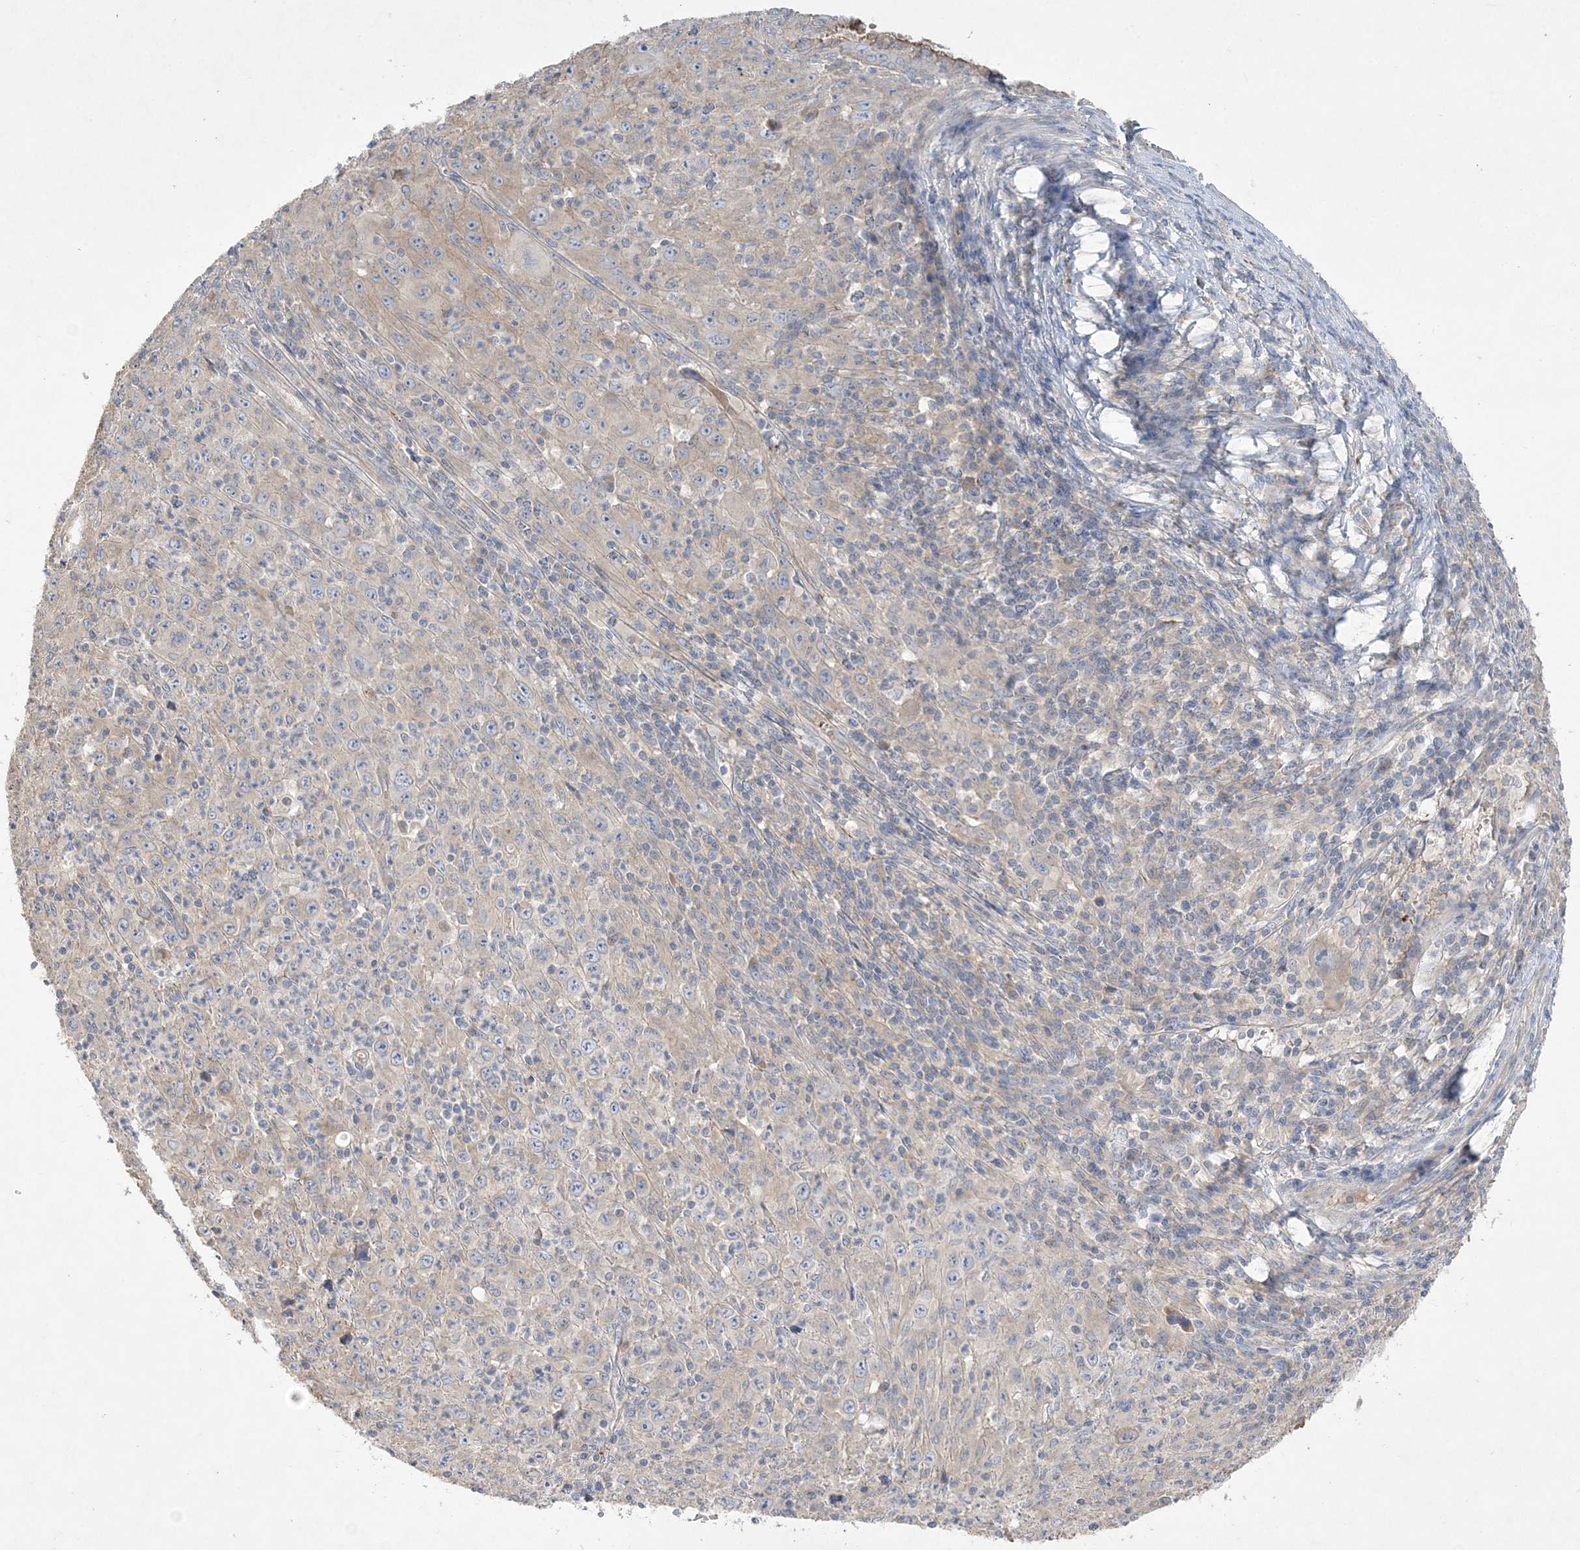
{"staining": {"intensity": "negative", "quantity": "none", "location": "none"}, "tissue": "melanoma", "cell_type": "Tumor cells", "image_type": "cancer", "snomed": [{"axis": "morphology", "description": "Malignant melanoma, Metastatic site"}, {"axis": "topography", "description": "Skin"}], "caption": "Micrograph shows no protein staining in tumor cells of malignant melanoma (metastatic site) tissue.", "gene": "ADCK2", "patient": {"sex": "female", "age": 56}}